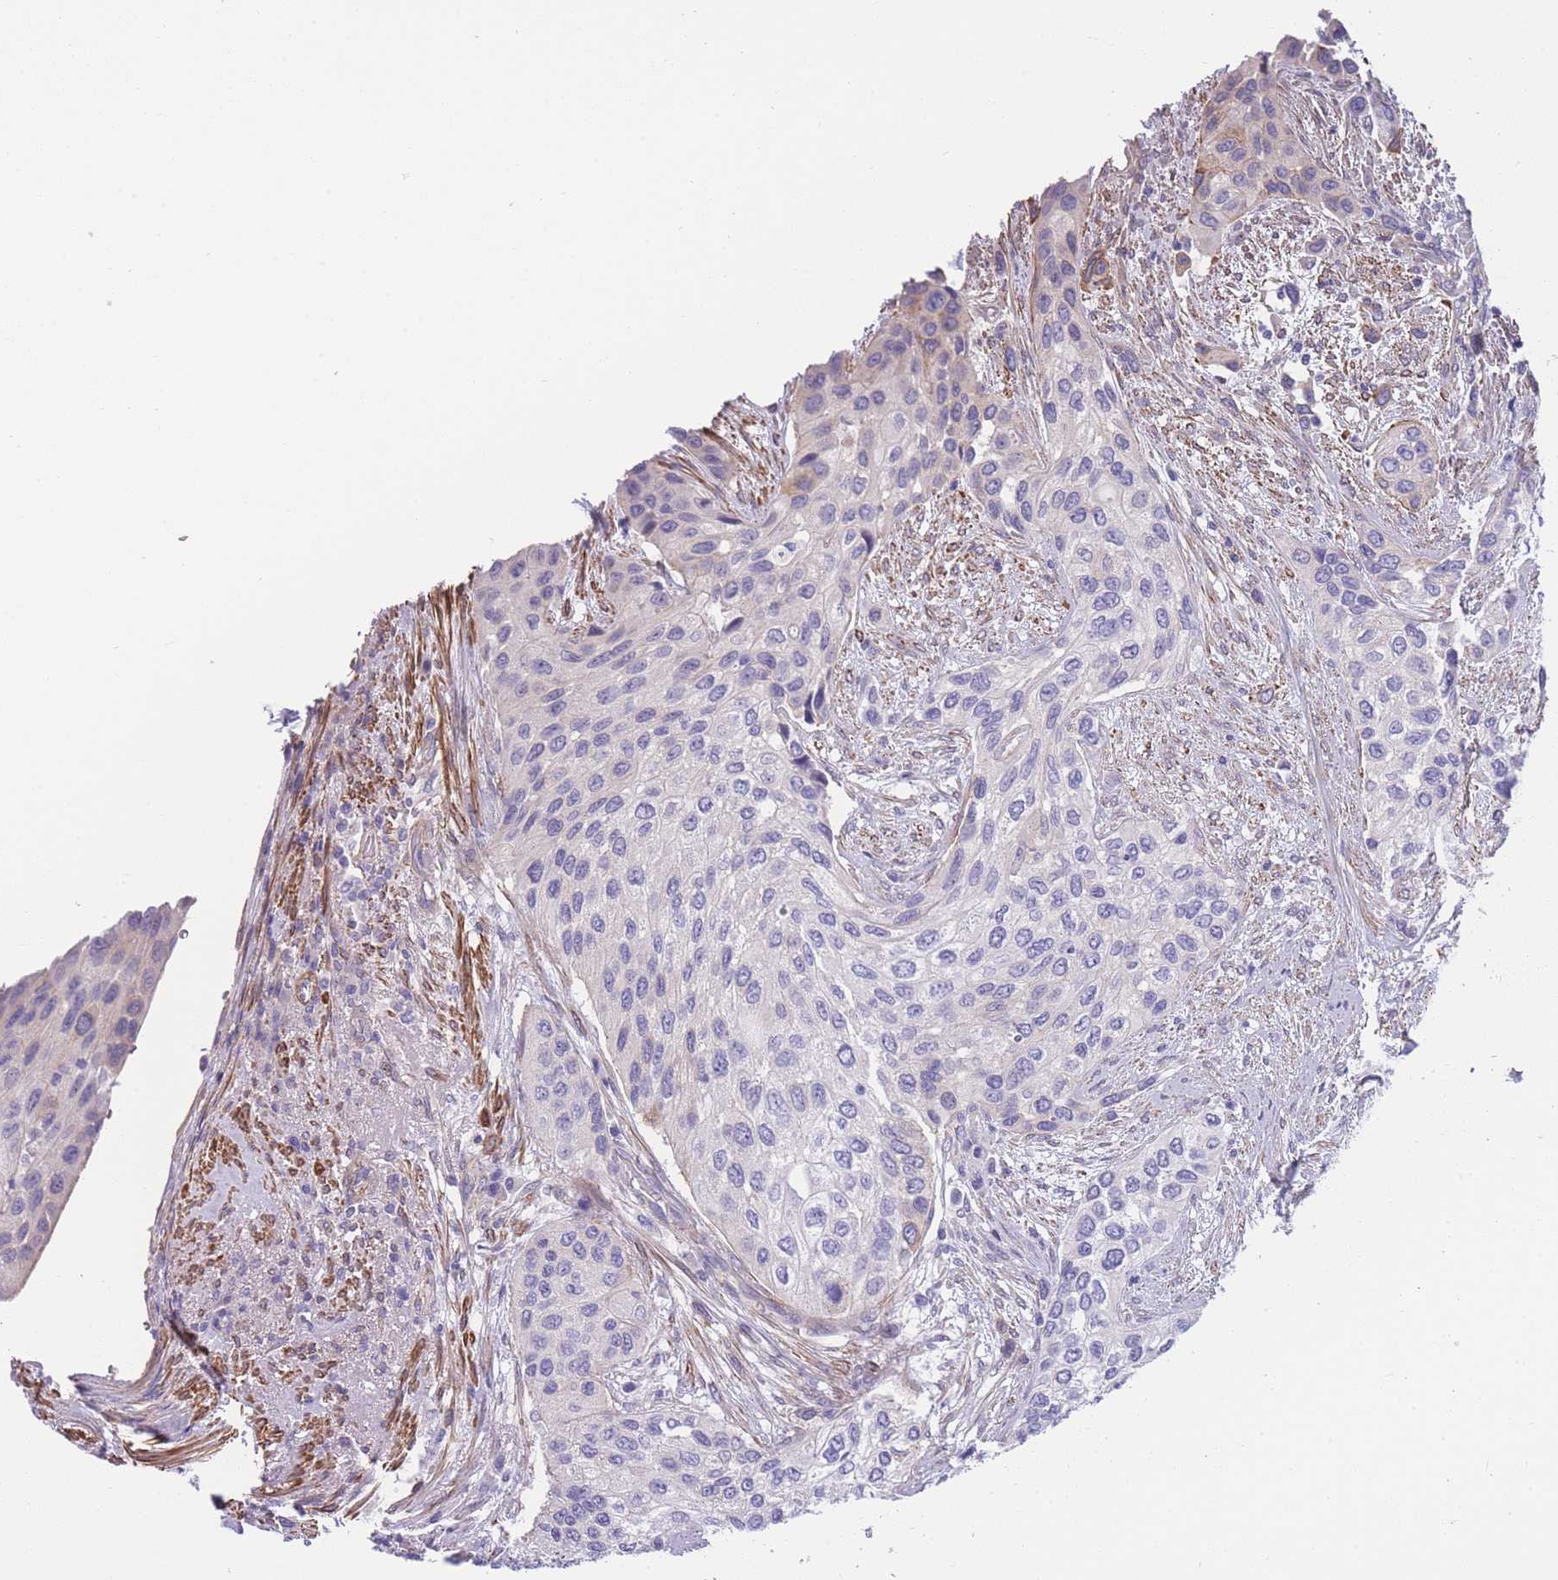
{"staining": {"intensity": "negative", "quantity": "none", "location": "none"}, "tissue": "urothelial cancer", "cell_type": "Tumor cells", "image_type": "cancer", "snomed": [{"axis": "morphology", "description": "Normal tissue, NOS"}, {"axis": "morphology", "description": "Urothelial carcinoma, High grade"}, {"axis": "topography", "description": "Vascular tissue"}, {"axis": "topography", "description": "Urinary bladder"}], "caption": "IHC of urothelial carcinoma (high-grade) exhibits no expression in tumor cells.", "gene": "FAM124A", "patient": {"sex": "female", "age": 56}}